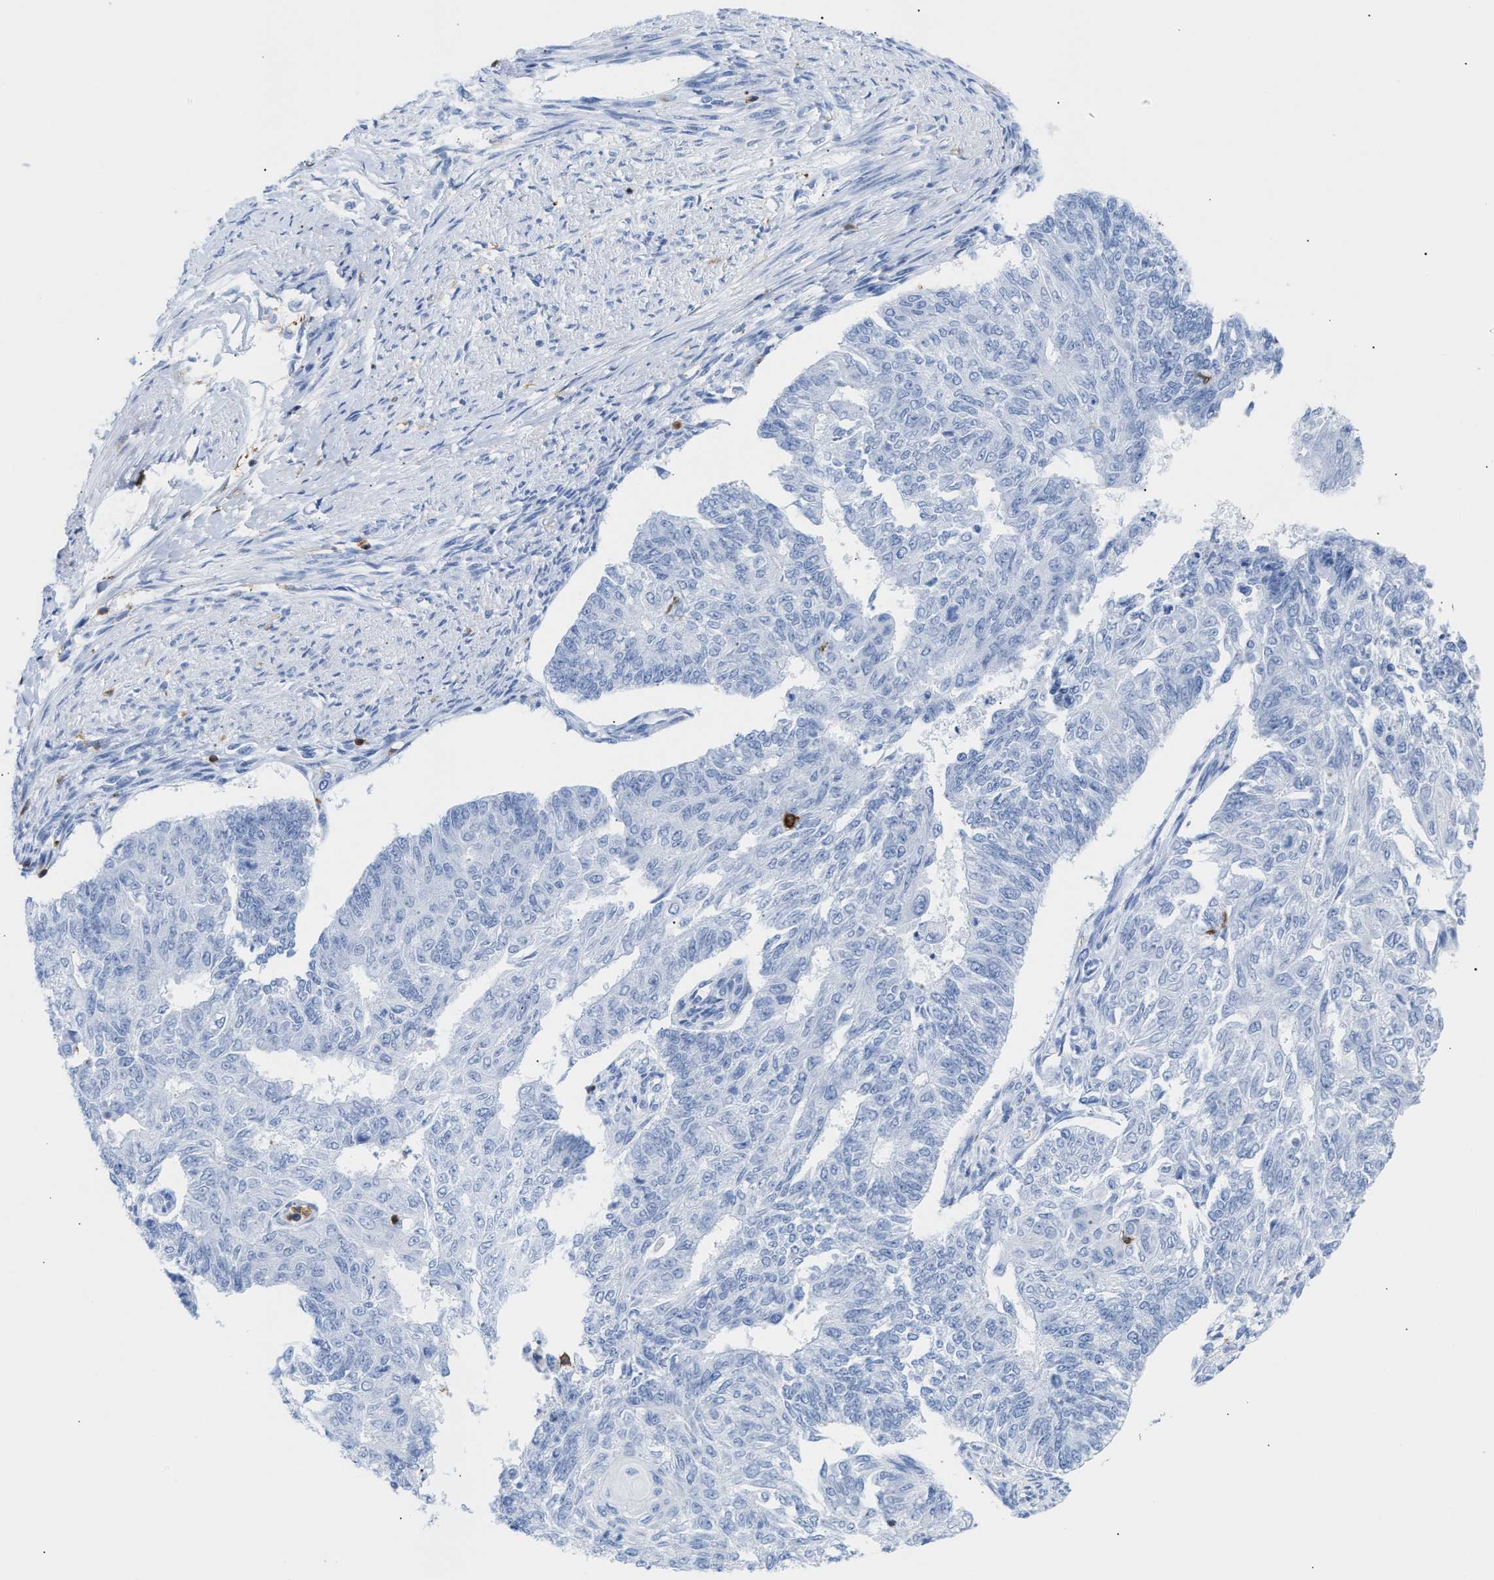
{"staining": {"intensity": "negative", "quantity": "none", "location": "none"}, "tissue": "endometrial cancer", "cell_type": "Tumor cells", "image_type": "cancer", "snomed": [{"axis": "morphology", "description": "Adenocarcinoma, NOS"}, {"axis": "topography", "description": "Endometrium"}], "caption": "High power microscopy micrograph of an immunohistochemistry image of endometrial adenocarcinoma, revealing no significant expression in tumor cells.", "gene": "LCP1", "patient": {"sex": "female", "age": 32}}